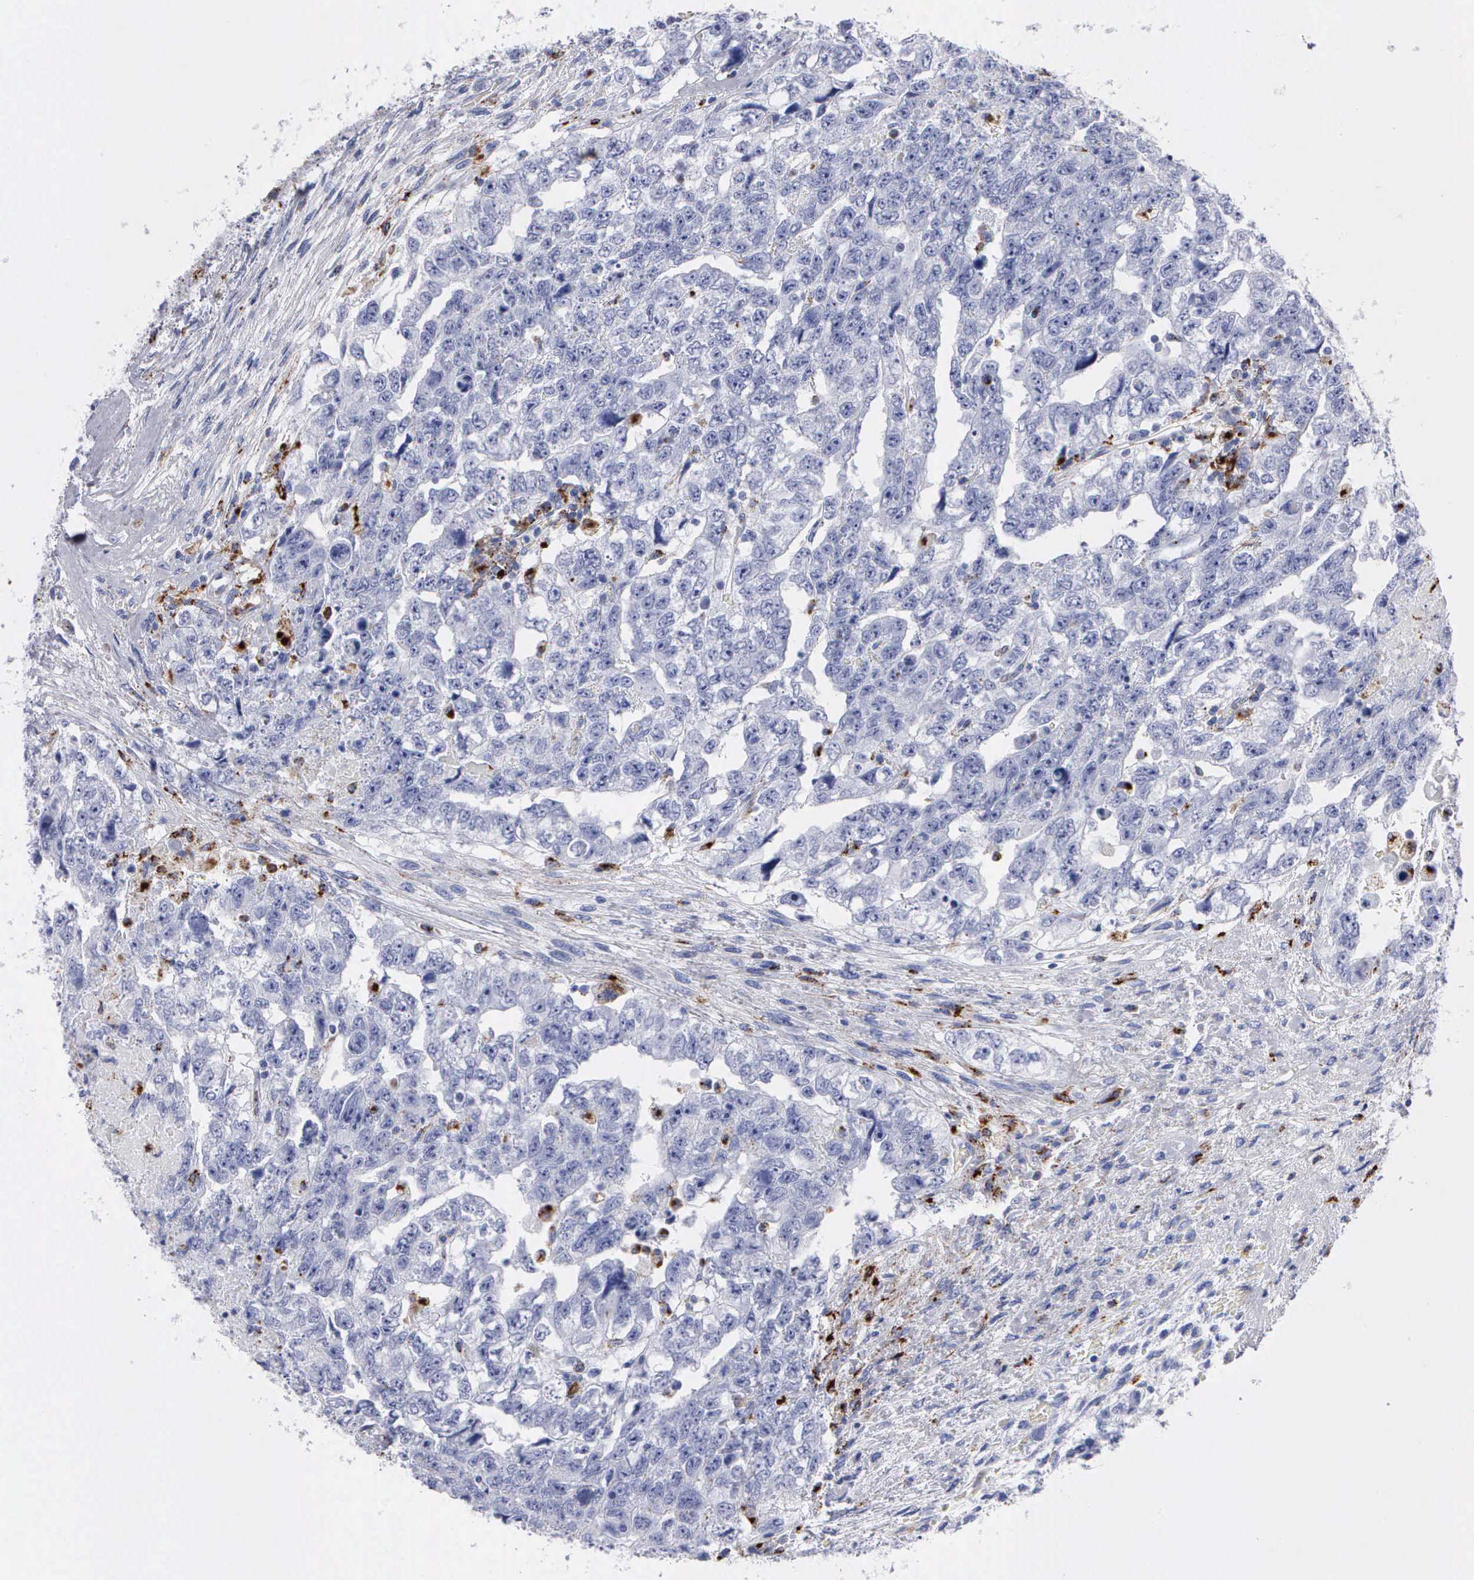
{"staining": {"intensity": "negative", "quantity": "none", "location": "none"}, "tissue": "testis cancer", "cell_type": "Tumor cells", "image_type": "cancer", "snomed": [{"axis": "morphology", "description": "Carcinoma, Embryonal, NOS"}, {"axis": "topography", "description": "Testis"}], "caption": "A photomicrograph of testis embryonal carcinoma stained for a protein reveals no brown staining in tumor cells.", "gene": "CTSH", "patient": {"sex": "male", "age": 36}}